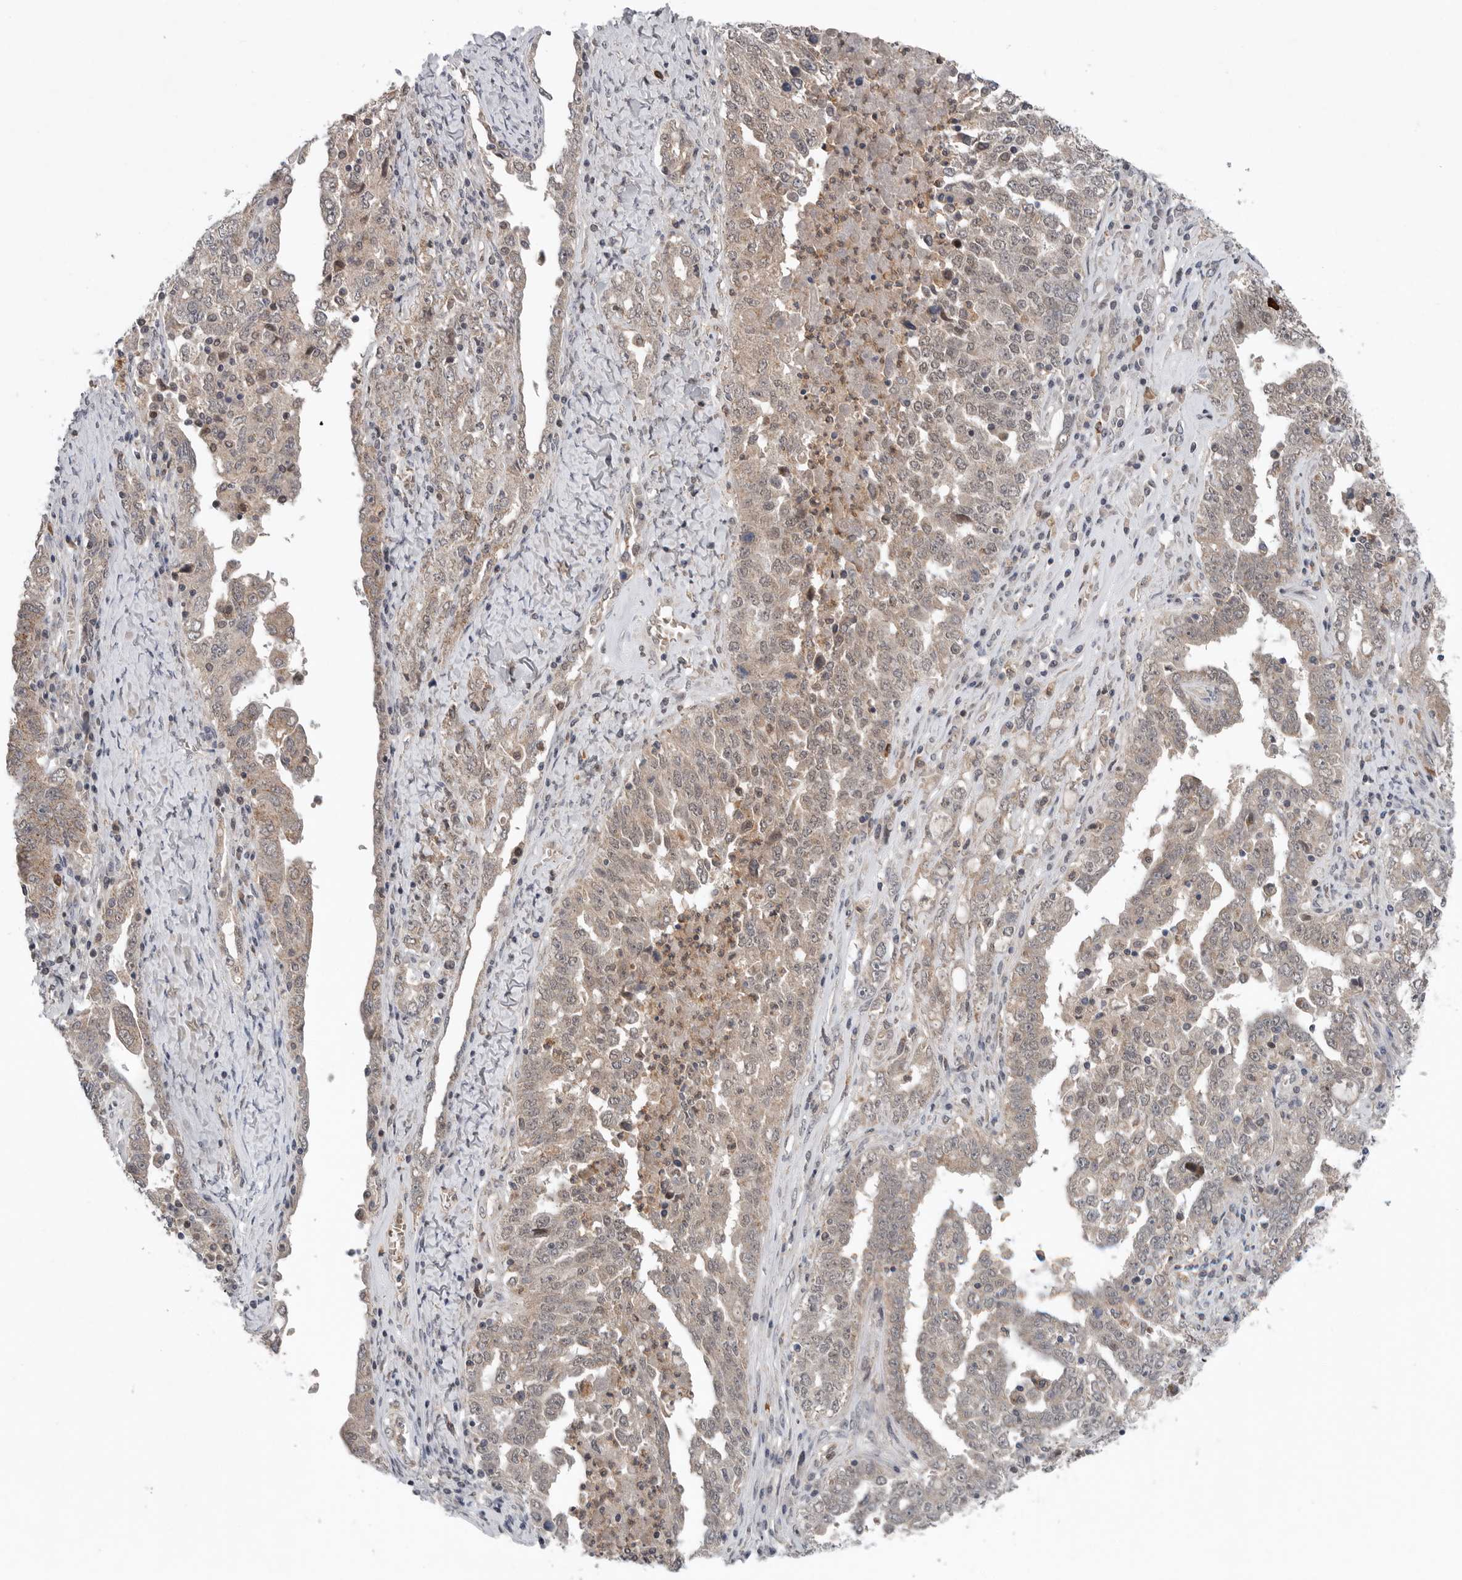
{"staining": {"intensity": "weak", "quantity": ">75%", "location": "cytoplasmic/membranous"}, "tissue": "ovarian cancer", "cell_type": "Tumor cells", "image_type": "cancer", "snomed": [{"axis": "morphology", "description": "Carcinoma, endometroid"}, {"axis": "topography", "description": "Ovary"}], "caption": "Ovarian cancer stained for a protein displays weak cytoplasmic/membranous positivity in tumor cells.", "gene": "SCP2", "patient": {"sex": "female", "age": 62}}